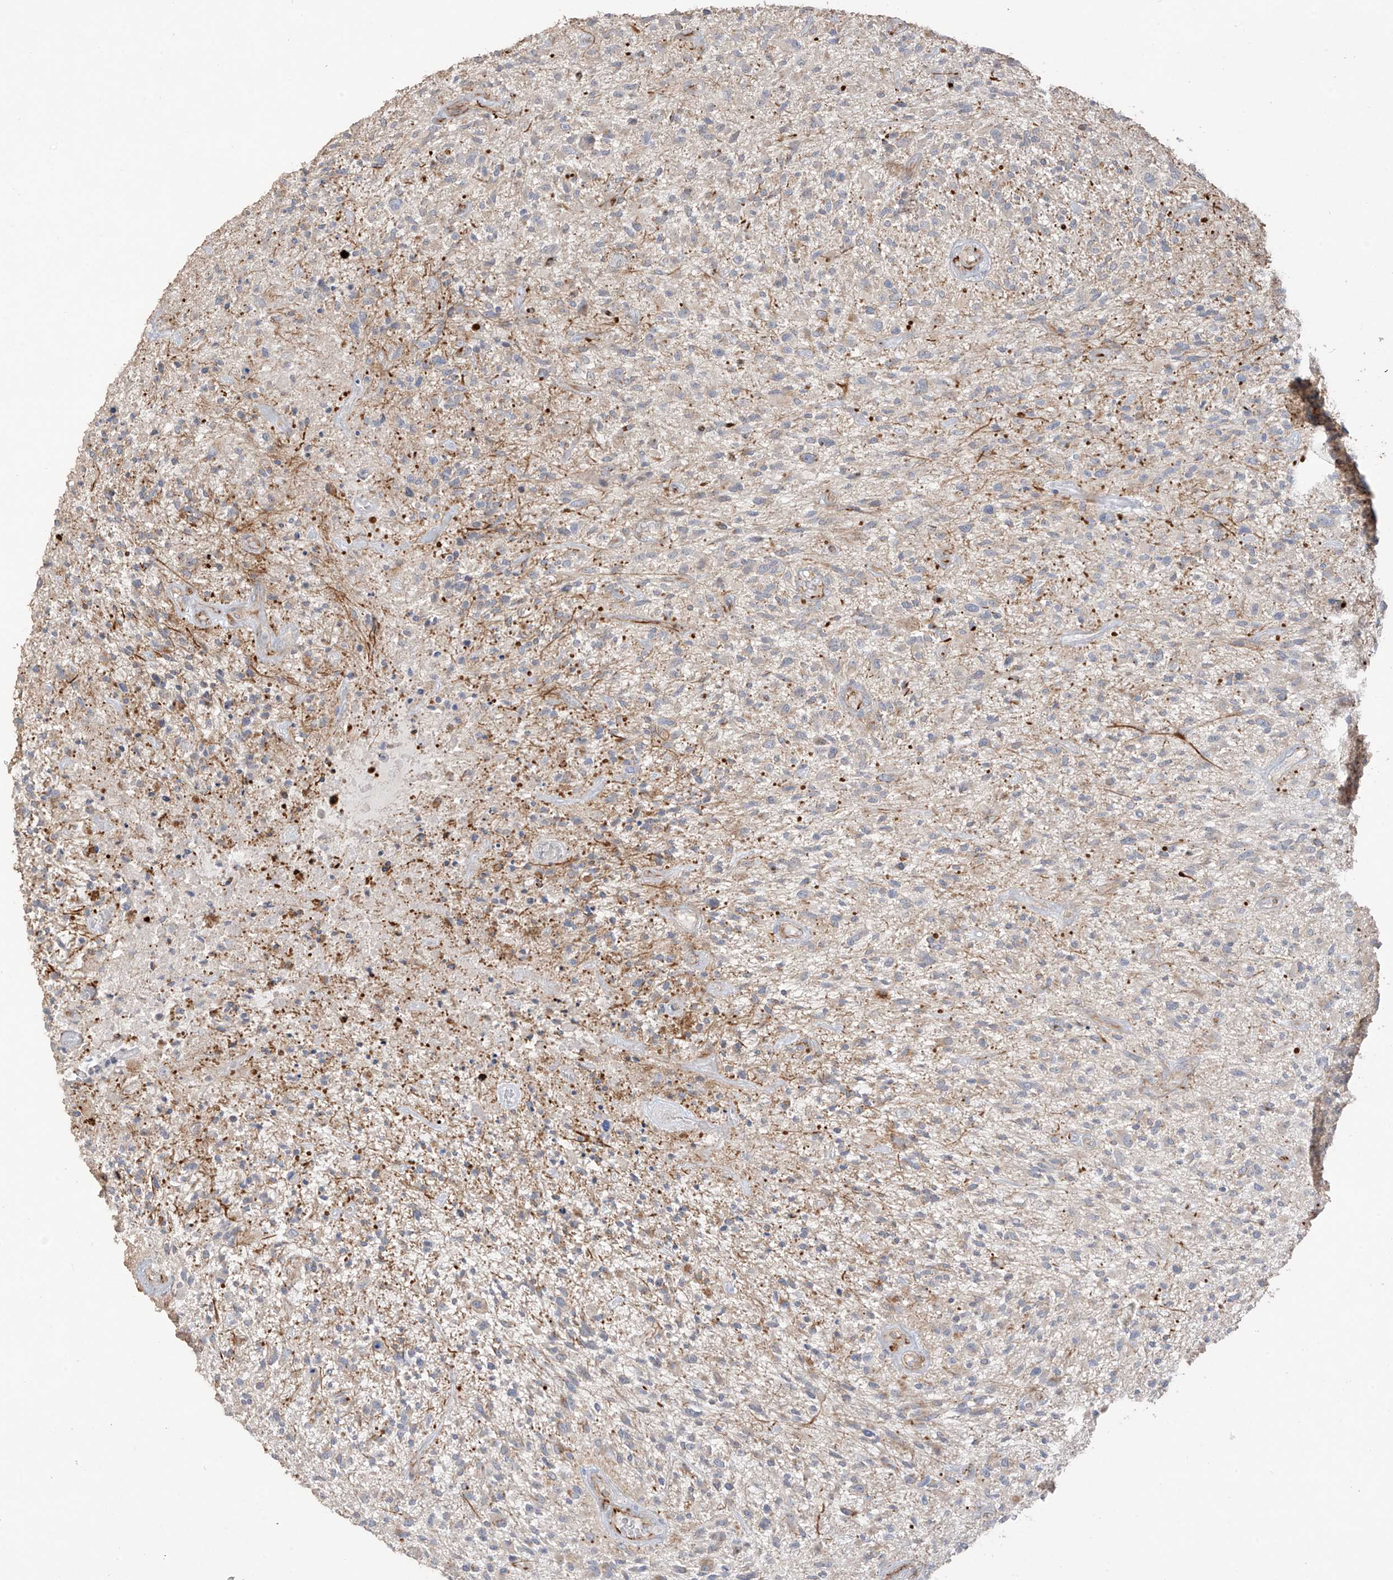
{"staining": {"intensity": "negative", "quantity": "none", "location": "none"}, "tissue": "glioma", "cell_type": "Tumor cells", "image_type": "cancer", "snomed": [{"axis": "morphology", "description": "Glioma, malignant, High grade"}, {"axis": "topography", "description": "Brain"}], "caption": "DAB immunohistochemical staining of malignant glioma (high-grade) shows no significant expression in tumor cells.", "gene": "DCDC2", "patient": {"sex": "male", "age": 47}}